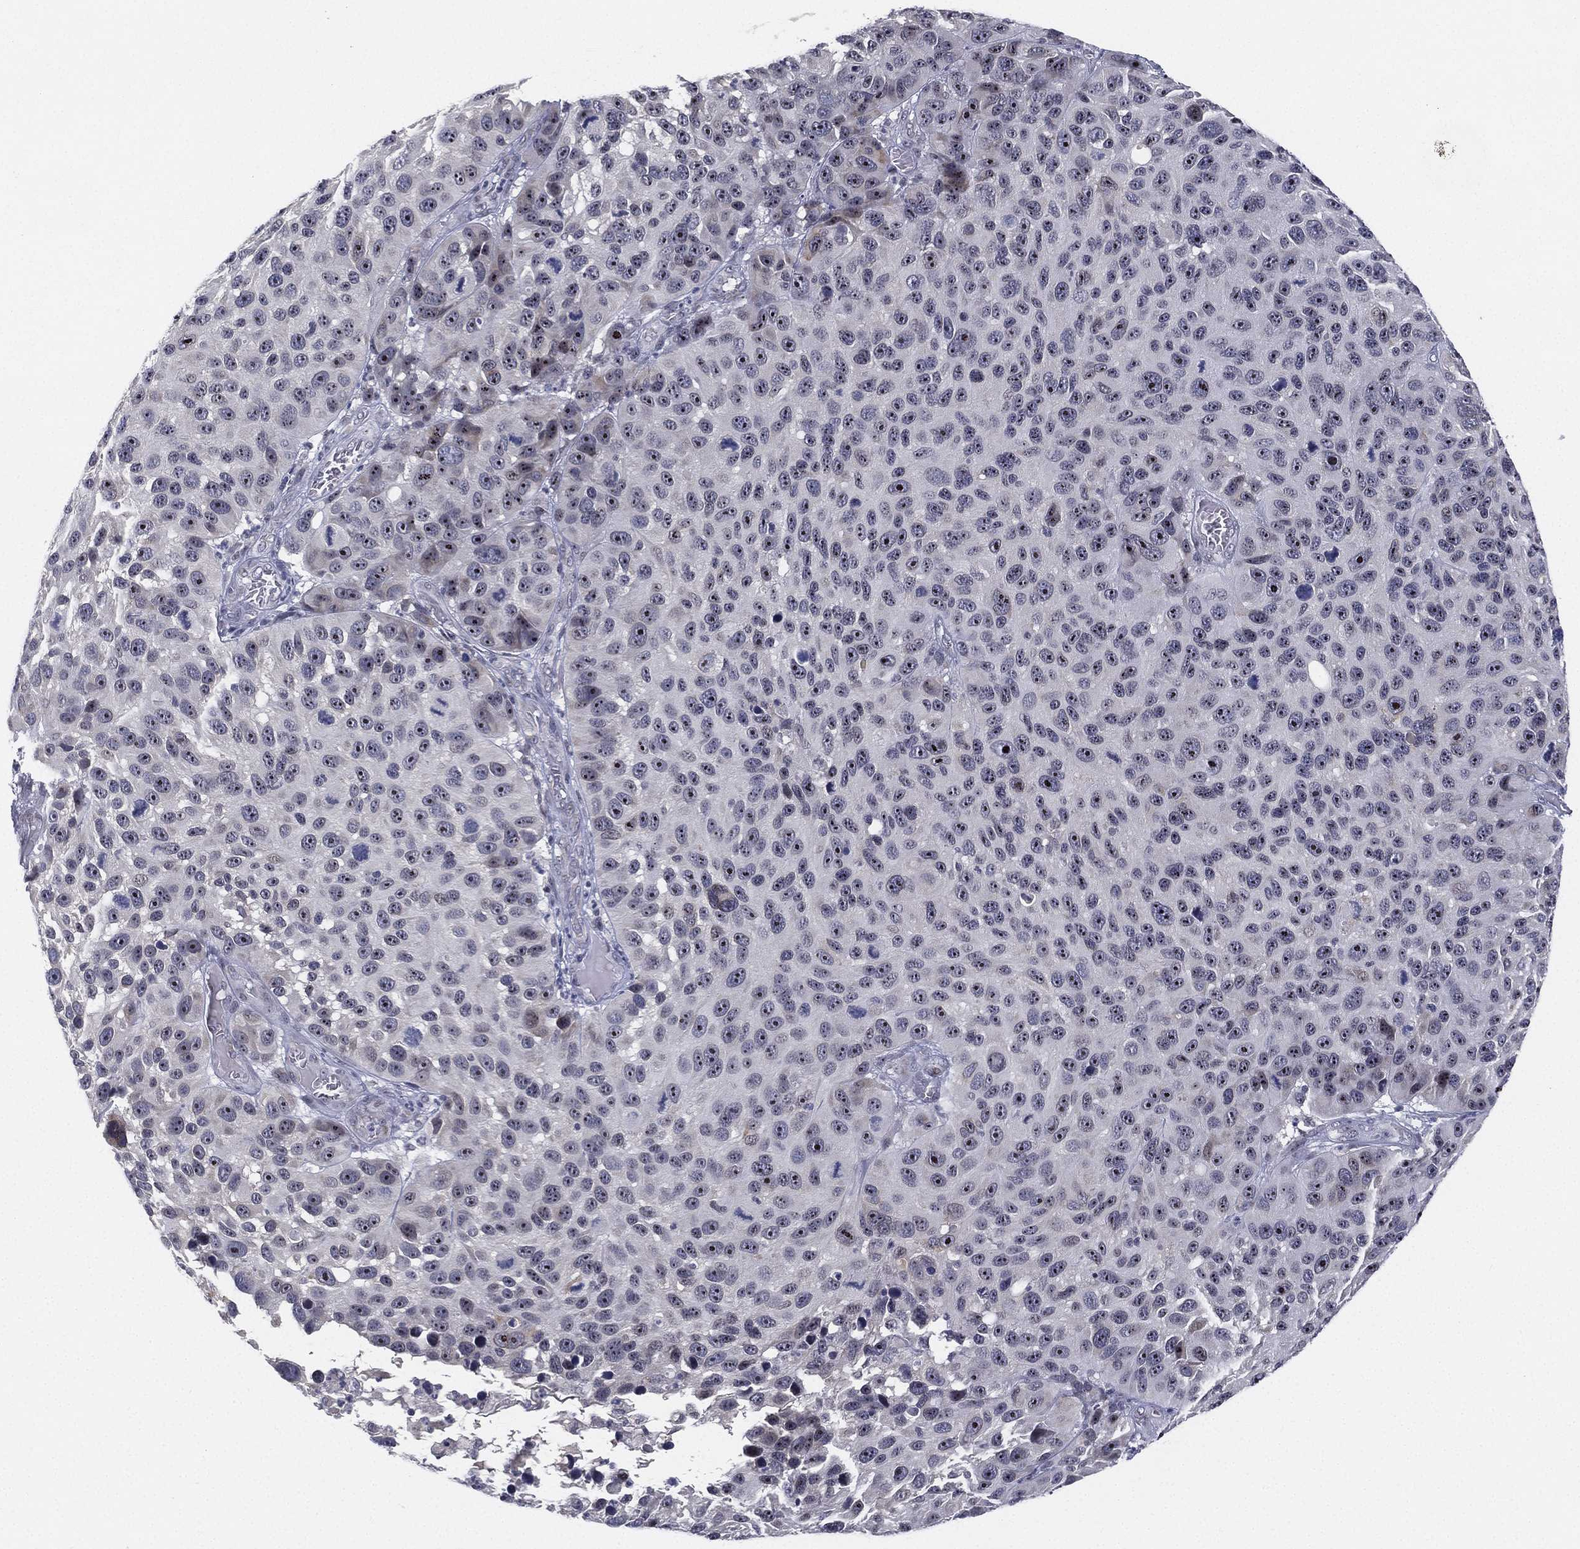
{"staining": {"intensity": "negative", "quantity": "none", "location": "none"}, "tissue": "melanoma", "cell_type": "Tumor cells", "image_type": "cancer", "snomed": [{"axis": "morphology", "description": "Malignant melanoma, NOS"}, {"axis": "topography", "description": "Skin"}], "caption": "DAB (3,3'-diaminobenzidine) immunohistochemical staining of human malignant melanoma demonstrates no significant positivity in tumor cells.", "gene": "MS4A8", "patient": {"sex": "male", "age": 53}}